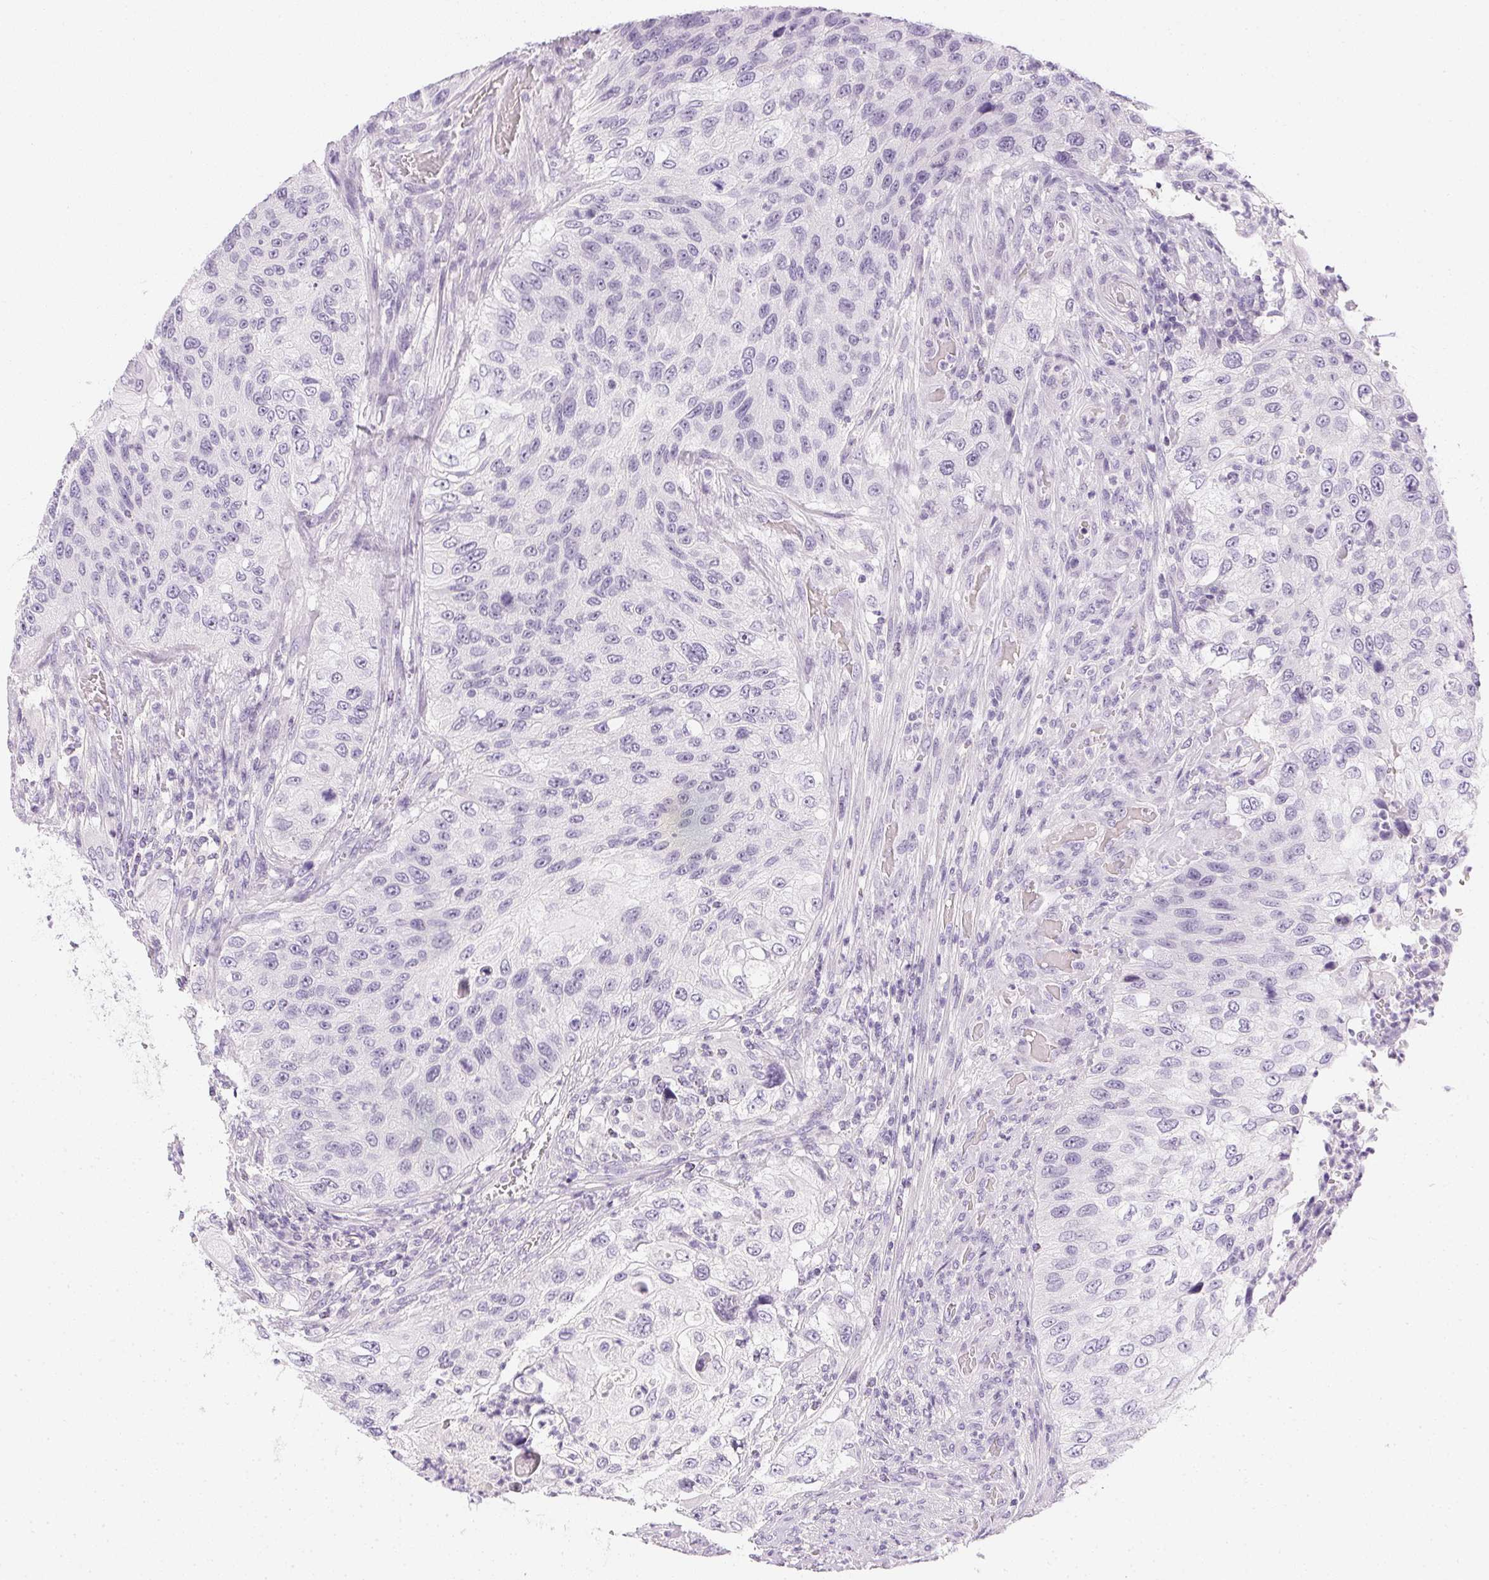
{"staining": {"intensity": "negative", "quantity": "none", "location": "none"}, "tissue": "urothelial cancer", "cell_type": "Tumor cells", "image_type": "cancer", "snomed": [{"axis": "morphology", "description": "Urothelial carcinoma, High grade"}, {"axis": "topography", "description": "Urinary bladder"}], "caption": "Tumor cells are negative for brown protein staining in urothelial carcinoma (high-grade).", "gene": "PPY", "patient": {"sex": "female", "age": 60}}